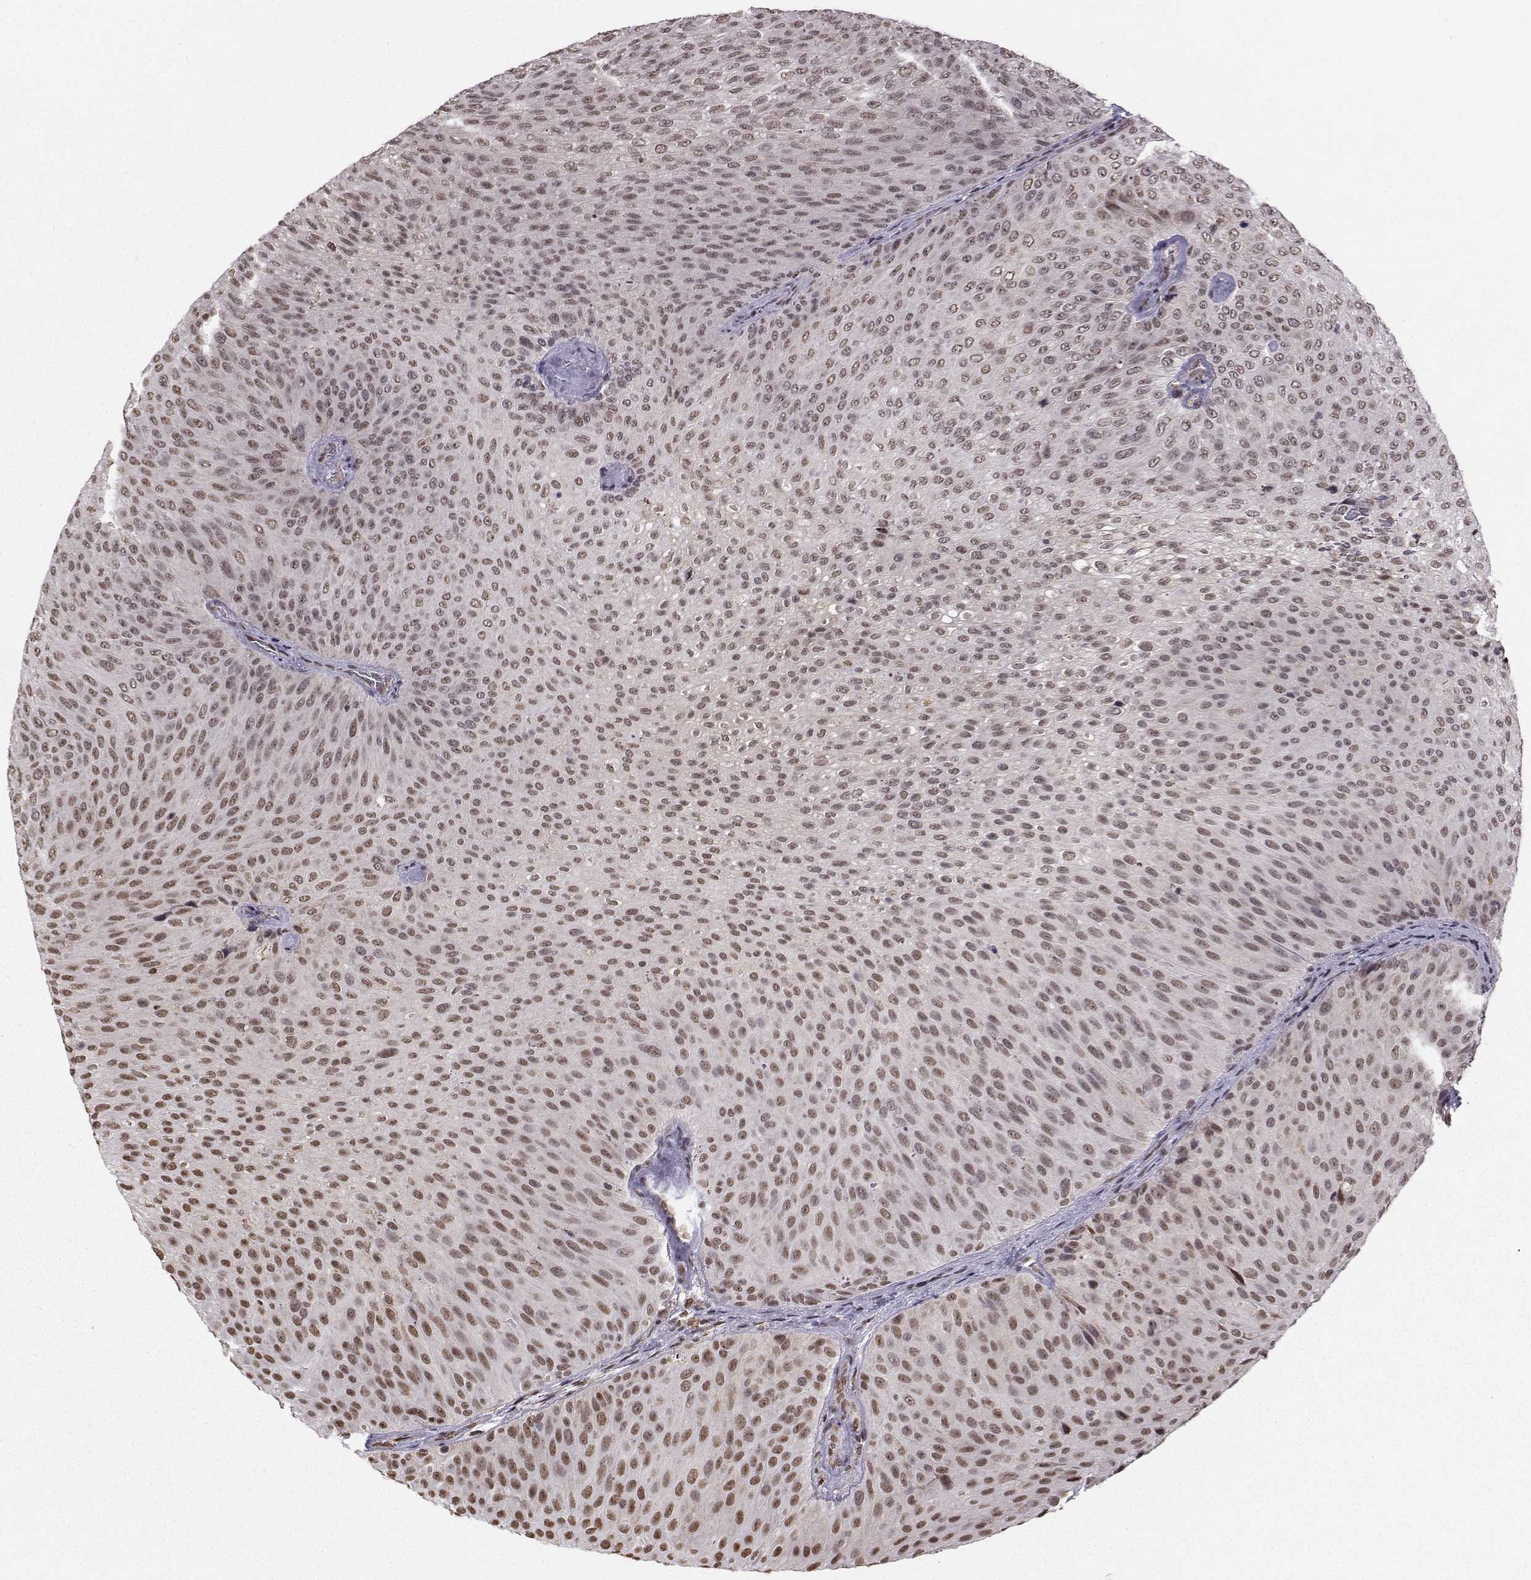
{"staining": {"intensity": "weak", "quantity": ">75%", "location": "nuclear"}, "tissue": "urothelial cancer", "cell_type": "Tumor cells", "image_type": "cancer", "snomed": [{"axis": "morphology", "description": "Urothelial carcinoma, Low grade"}, {"axis": "topography", "description": "Urinary bladder"}], "caption": "DAB immunohistochemical staining of low-grade urothelial carcinoma exhibits weak nuclear protein staining in approximately >75% of tumor cells.", "gene": "EZH1", "patient": {"sex": "male", "age": 78}}